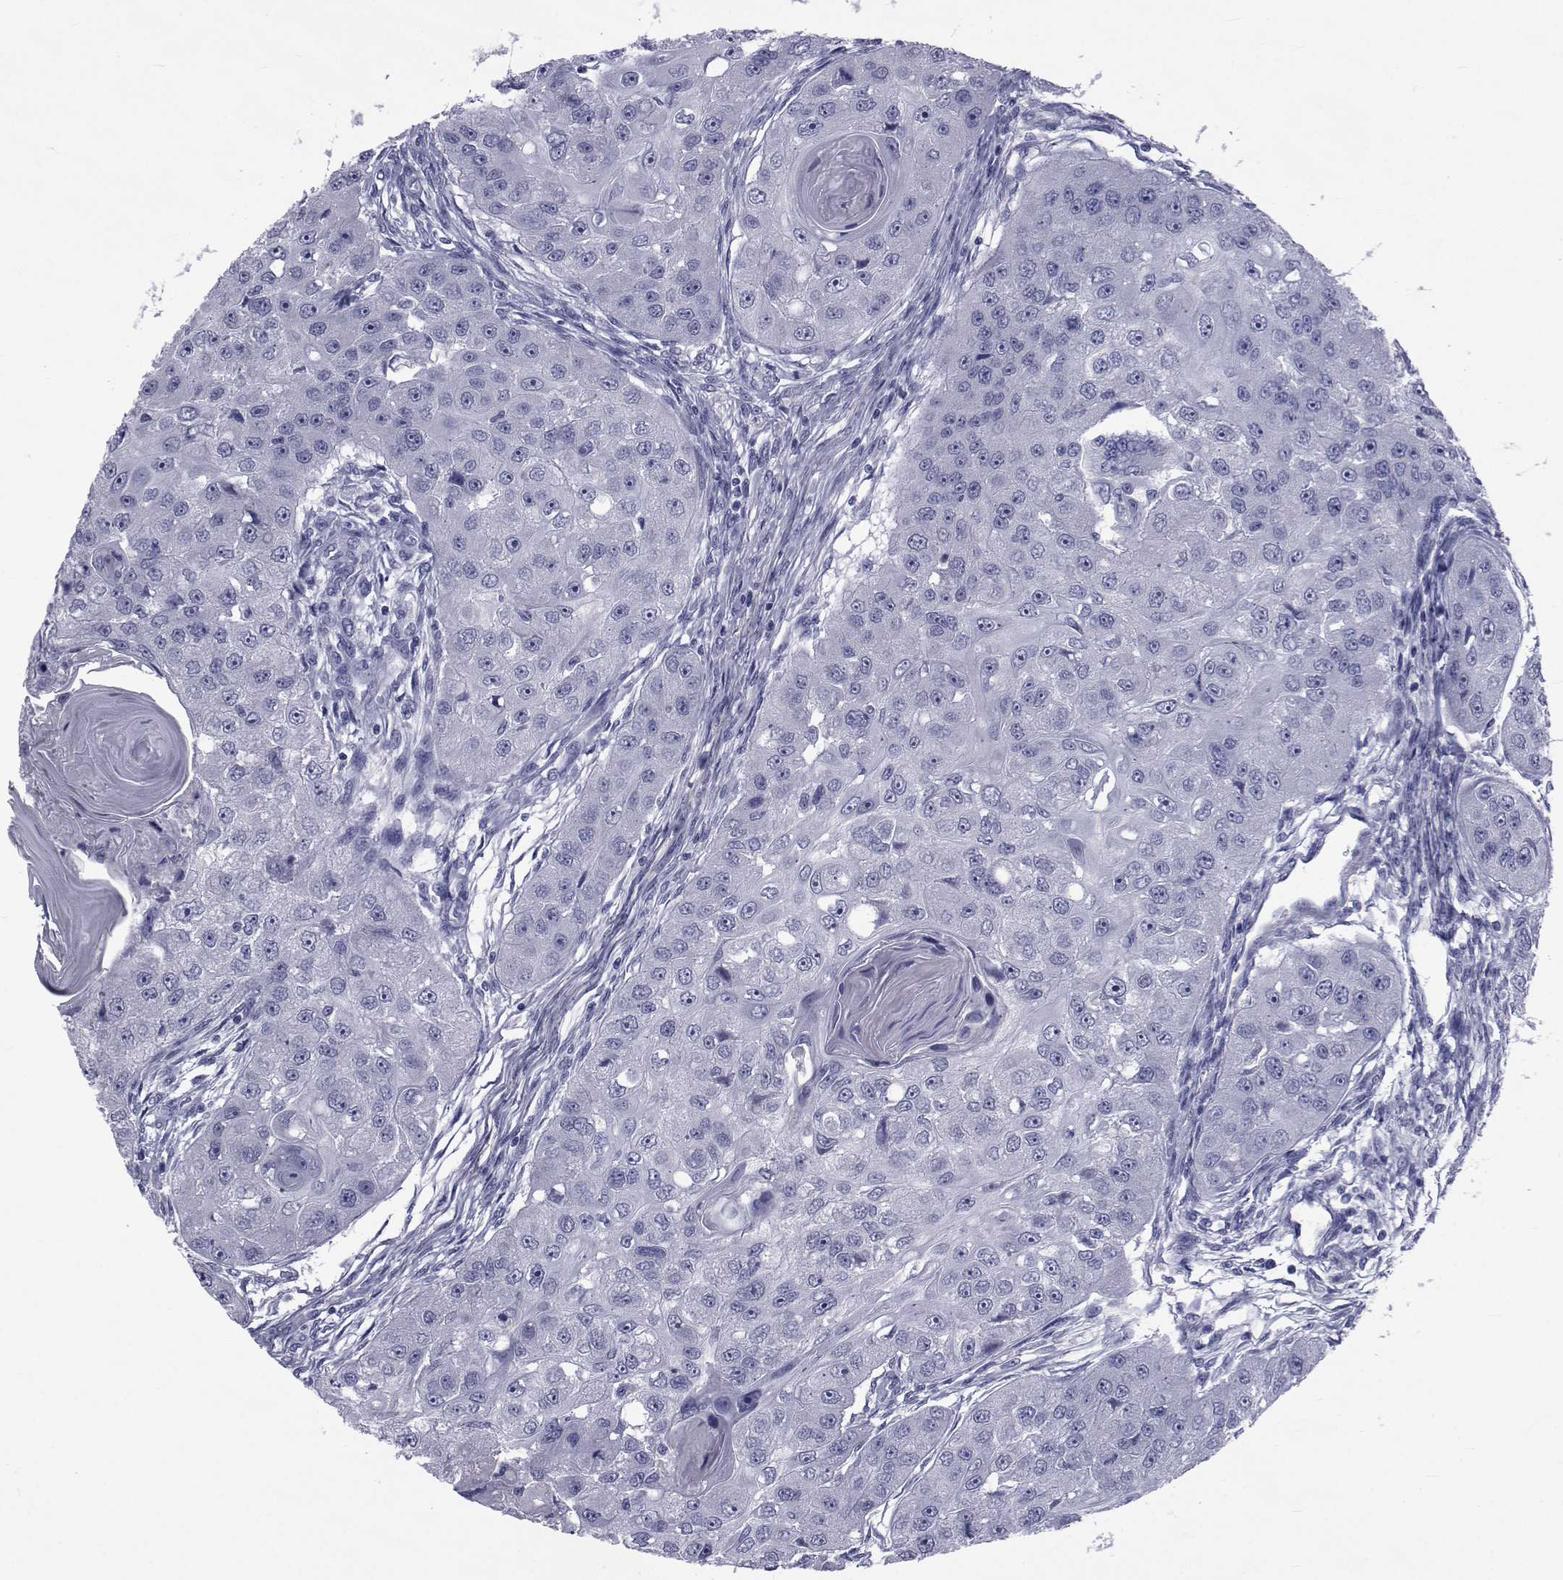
{"staining": {"intensity": "negative", "quantity": "none", "location": "none"}, "tissue": "head and neck cancer", "cell_type": "Tumor cells", "image_type": "cancer", "snomed": [{"axis": "morphology", "description": "Squamous cell carcinoma, NOS"}, {"axis": "topography", "description": "Head-Neck"}], "caption": "Immunohistochemical staining of head and neck cancer displays no significant expression in tumor cells.", "gene": "GKAP1", "patient": {"sex": "male", "age": 51}}